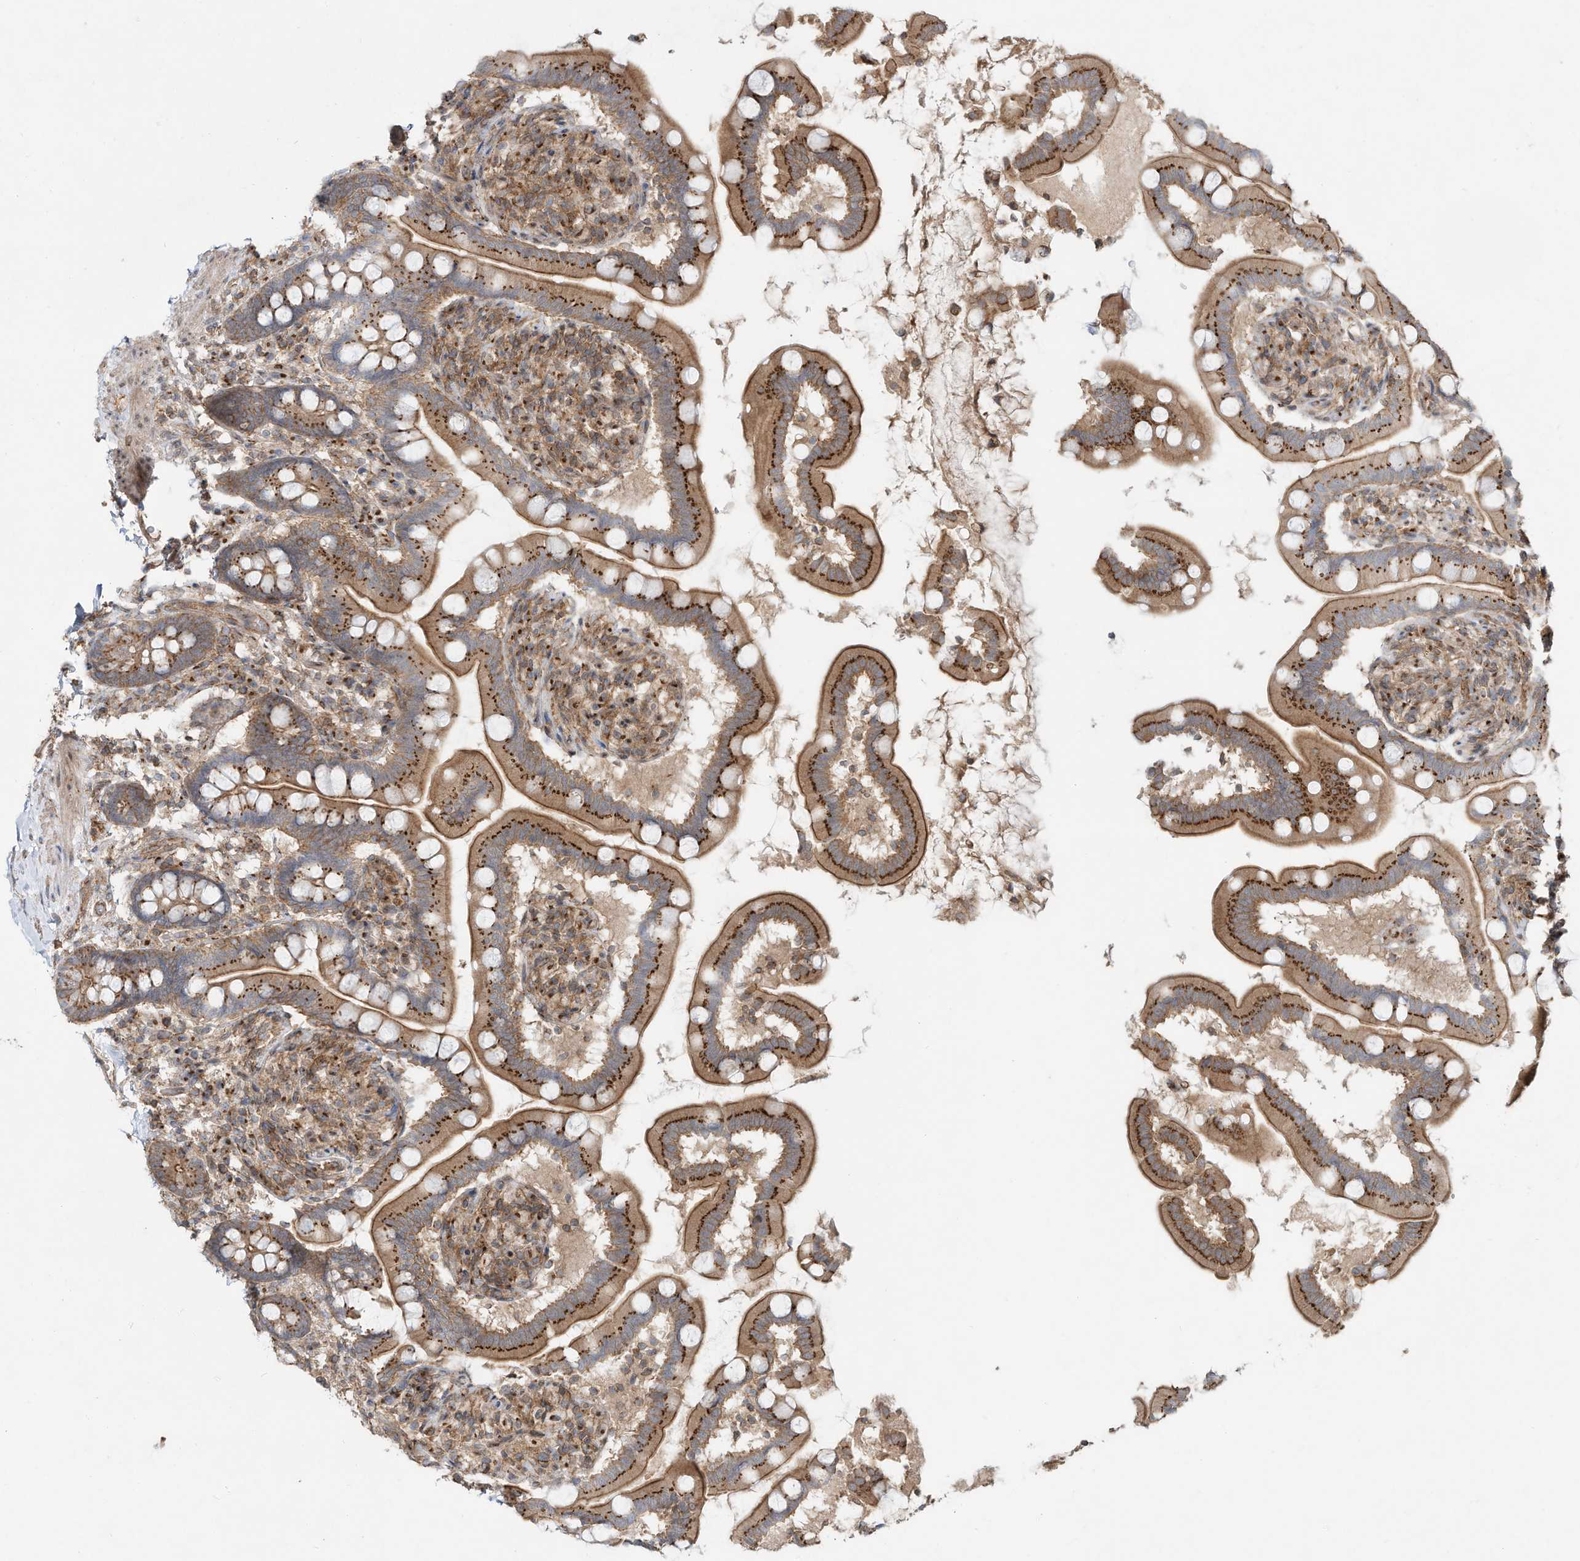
{"staining": {"intensity": "strong", "quantity": ">75%", "location": "cytoplasmic/membranous"}, "tissue": "small intestine", "cell_type": "Glandular cells", "image_type": "normal", "snomed": [{"axis": "morphology", "description": "Normal tissue, NOS"}, {"axis": "topography", "description": "Small intestine"}], "caption": "This histopathology image demonstrates immunohistochemistry staining of benign human small intestine, with high strong cytoplasmic/membranous expression in approximately >75% of glandular cells.", "gene": "CUX1", "patient": {"sex": "female", "age": 64}}